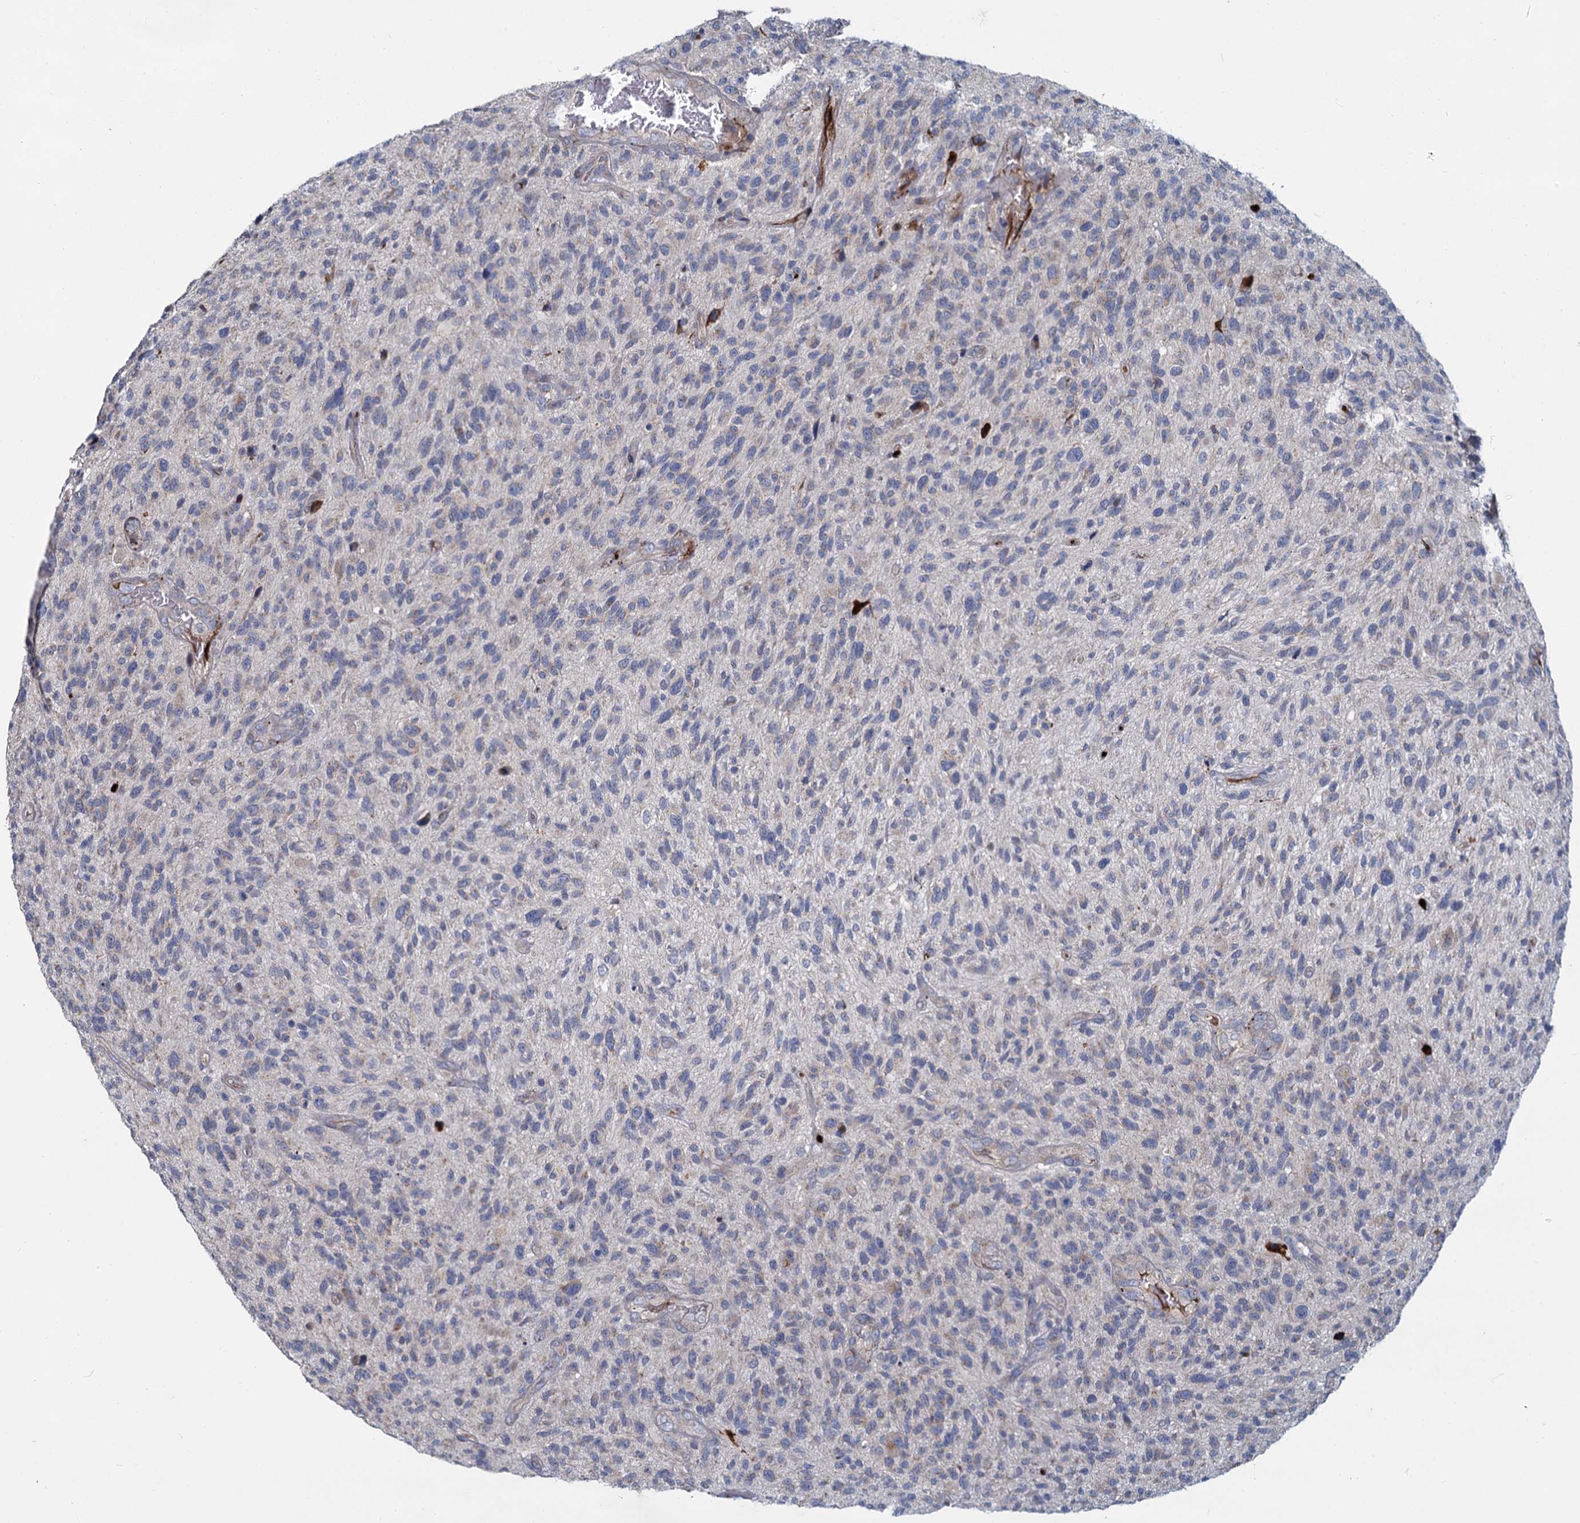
{"staining": {"intensity": "negative", "quantity": "none", "location": "none"}, "tissue": "glioma", "cell_type": "Tumor cells", "image_type": "cancer", "snomed": [{"axis": "morphology", "description": "Glioma, malignant, High grade"}, {"axis": "topography", "description": "Brain"}], "caption": "Tumor cells are negative for brown protein staining in glioma.", "gene": "DCUN1D2", "patient": {"sex": "male", "age": 47}}